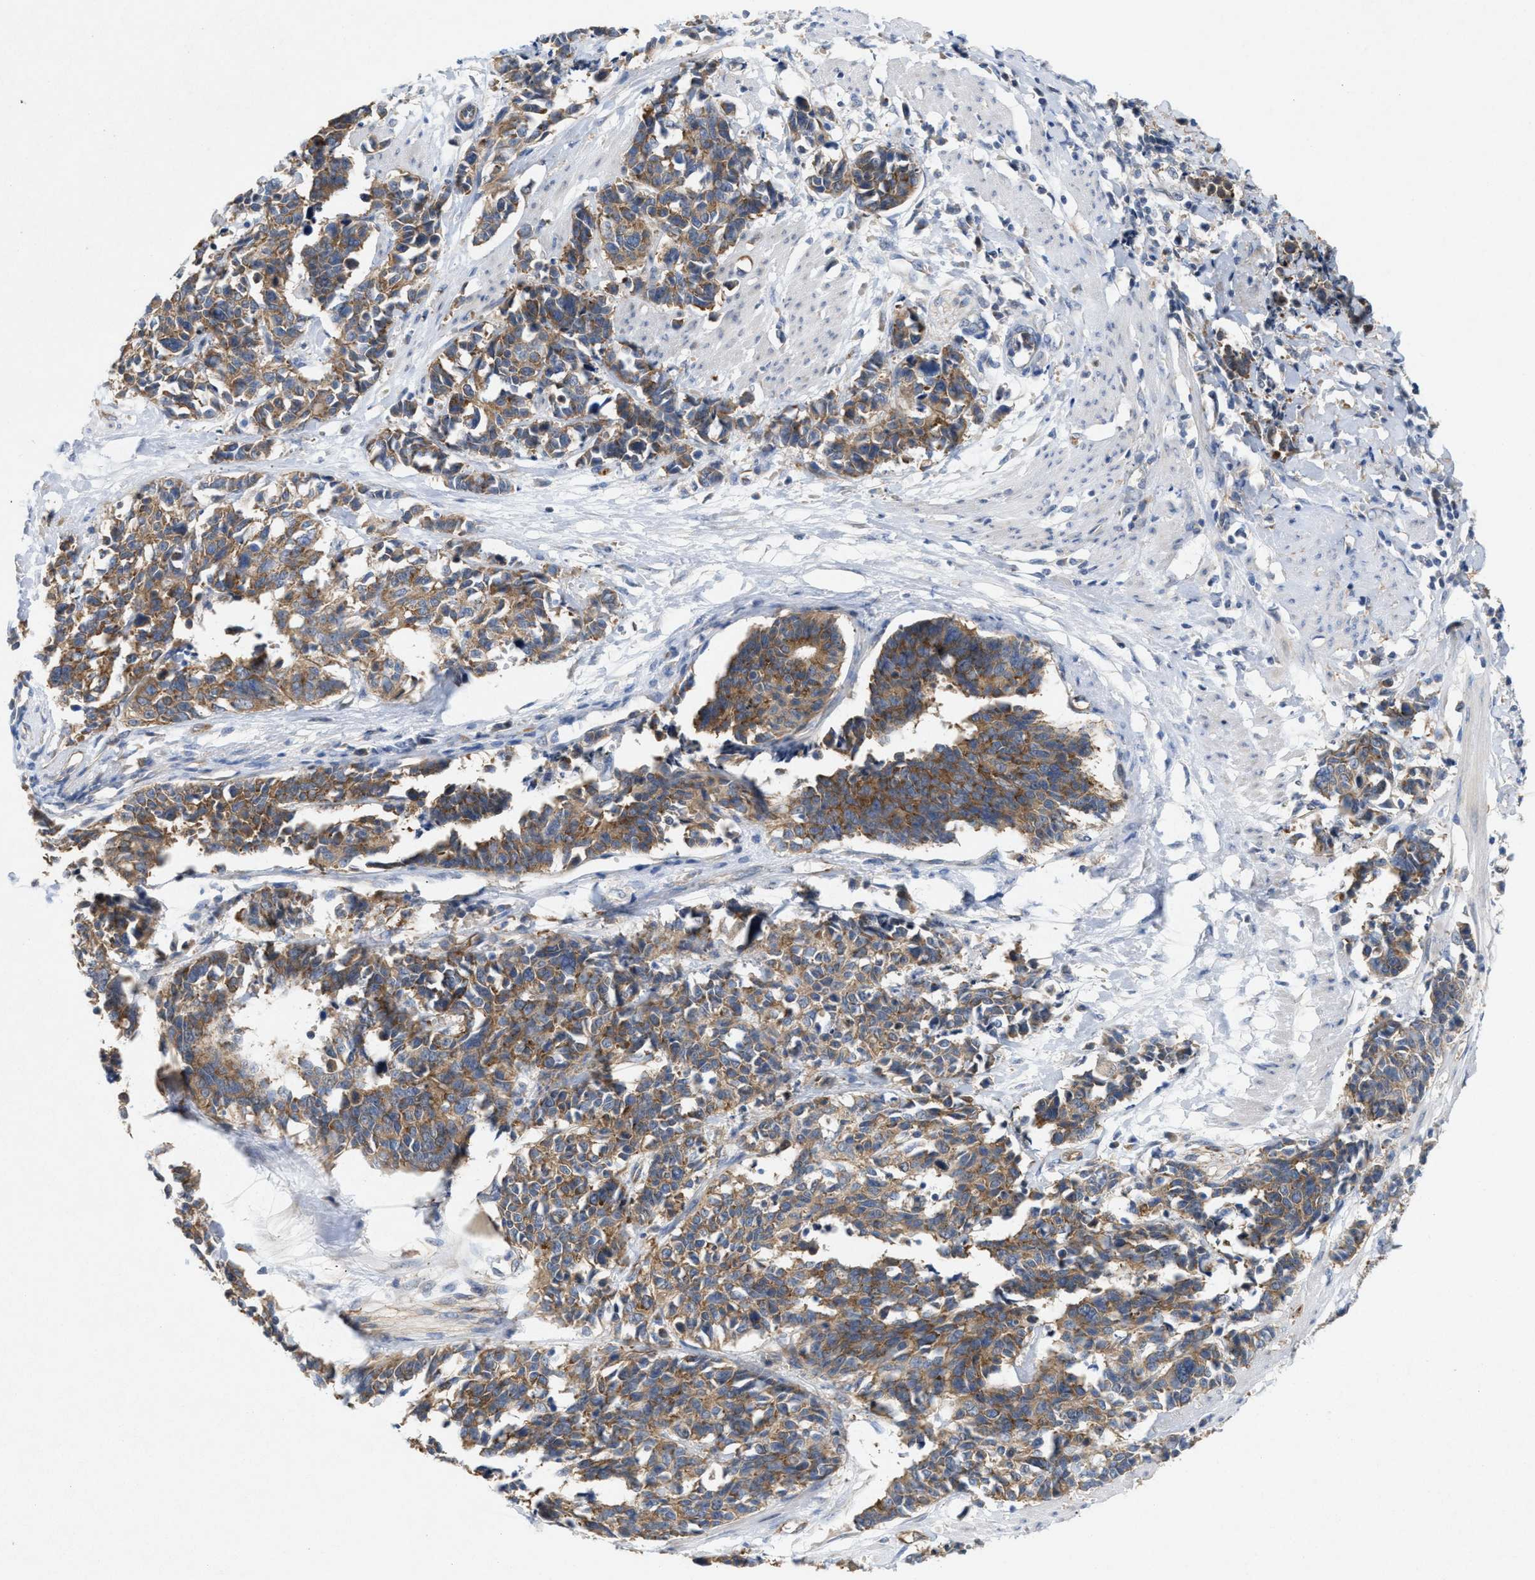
{"staining": {"intensity": "moderate", "quantity": ">75%", "location": "cytoplasmic/membranous"}, "tissue": "cervical cancer", "cell_type": "Tumor cells", "image_type": "cancer", "snomed": [{"axis": "morphology", "description": "Squamous cell carcinoma, NOS"}, {"axis": "topography", "description": "Cervix"}], "caption": "A brown stain labels moderate cytoplasmic/membranous staining of a protein in cervical squamous cell carcinoma tumor cells.", "gene": "UBAP2", "patient": {"sex": "female", "age": 35}}